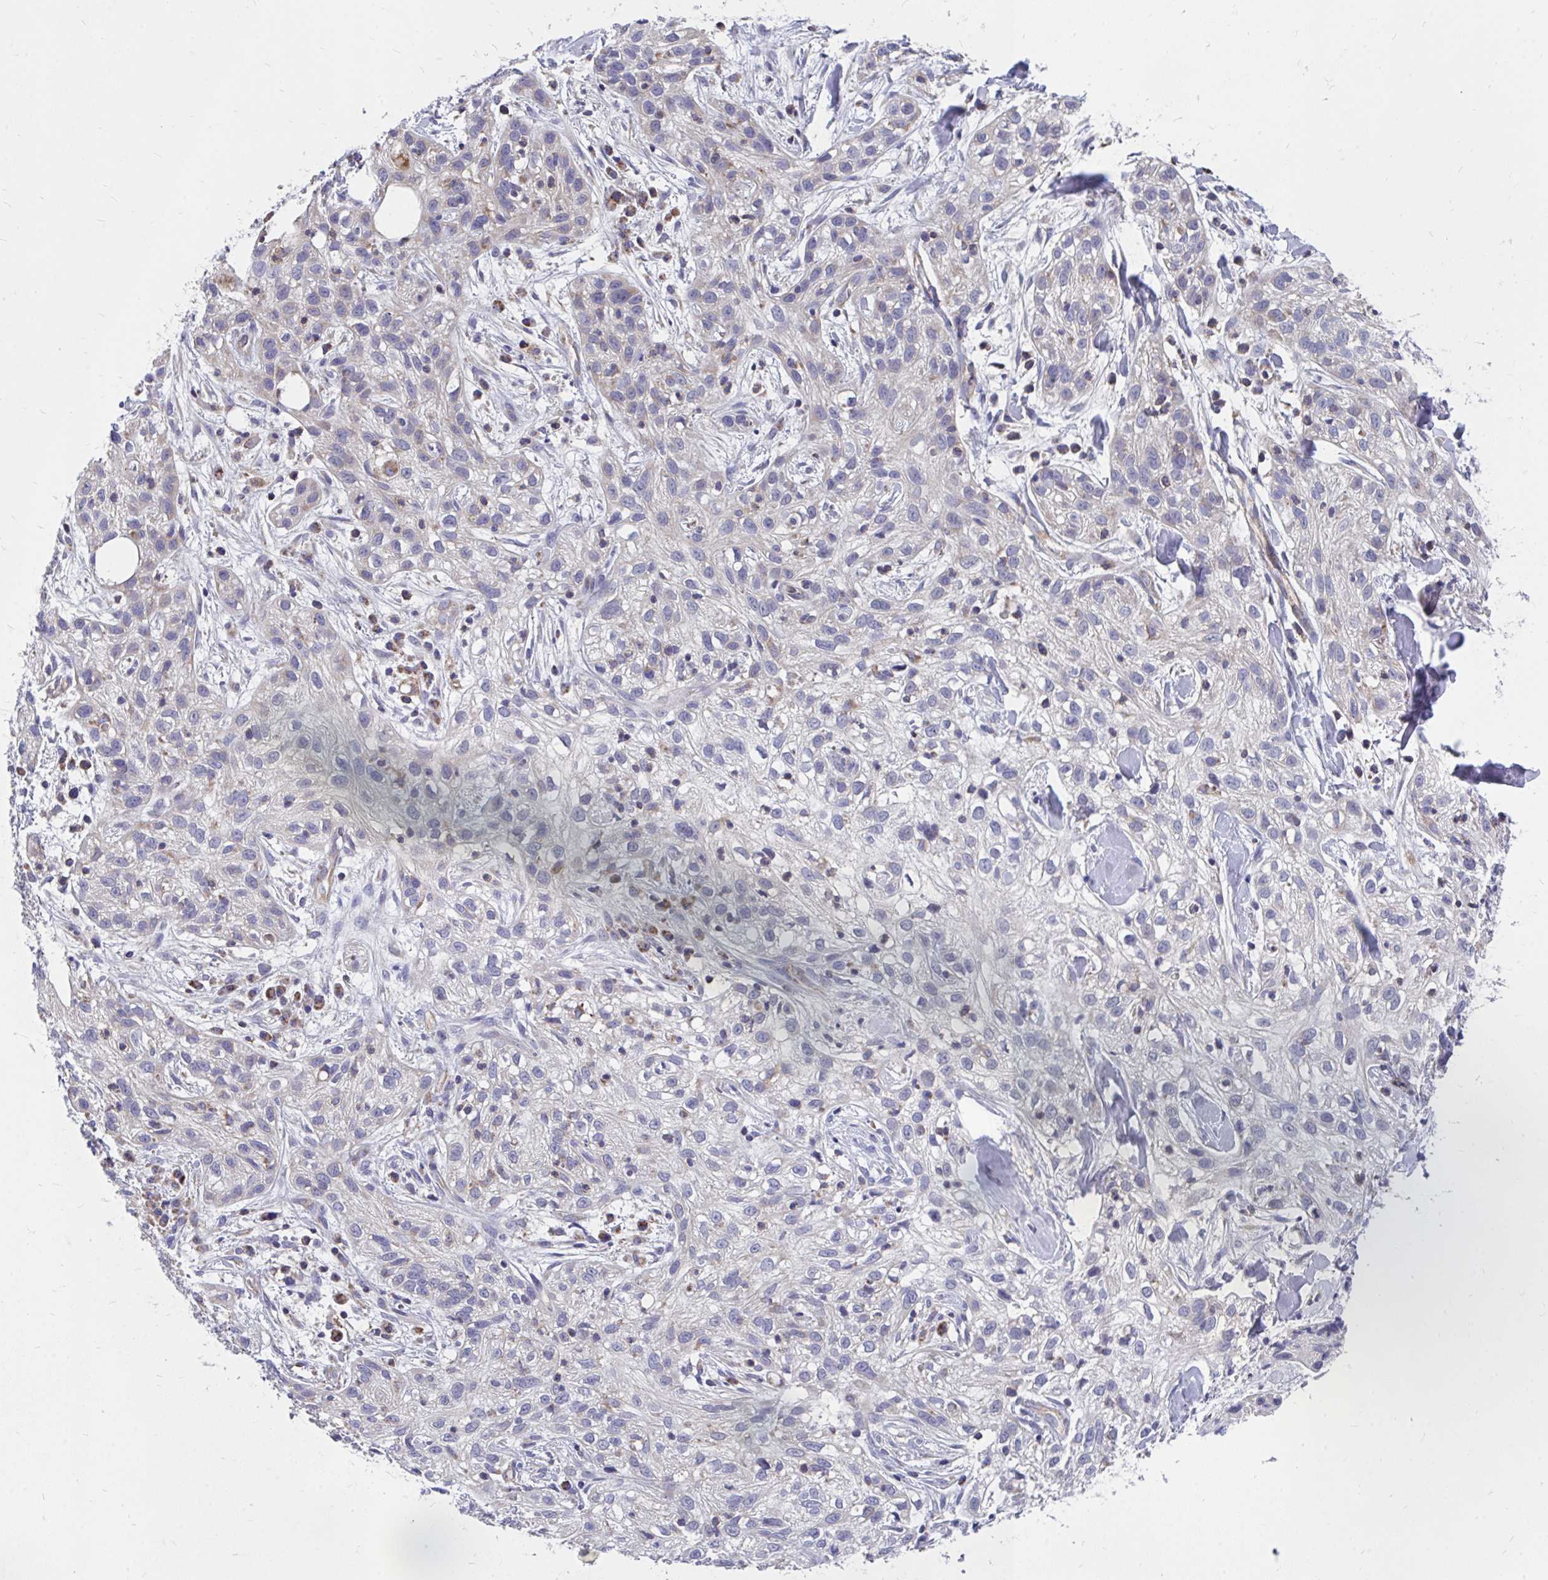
{"staining": {"intensity": "negative", "quantity": "none", "location": "none"}, "tissue": "skin cancer", "cell_type": "Tumor cells", "image_type": "cancer", "snomed": [{"axis": "morphology", "description": "Squamous cell carcinoma, NOS"}, {"axis": "topography", "description": "Skin"}], "caption": "Skin squamous cell carcinoma stained for a protein using immunohistochemistry (IHC) shows no staining tumor cells.", "gene": "FHIP1B", "patient": {"sex": "male", "age": 82}}